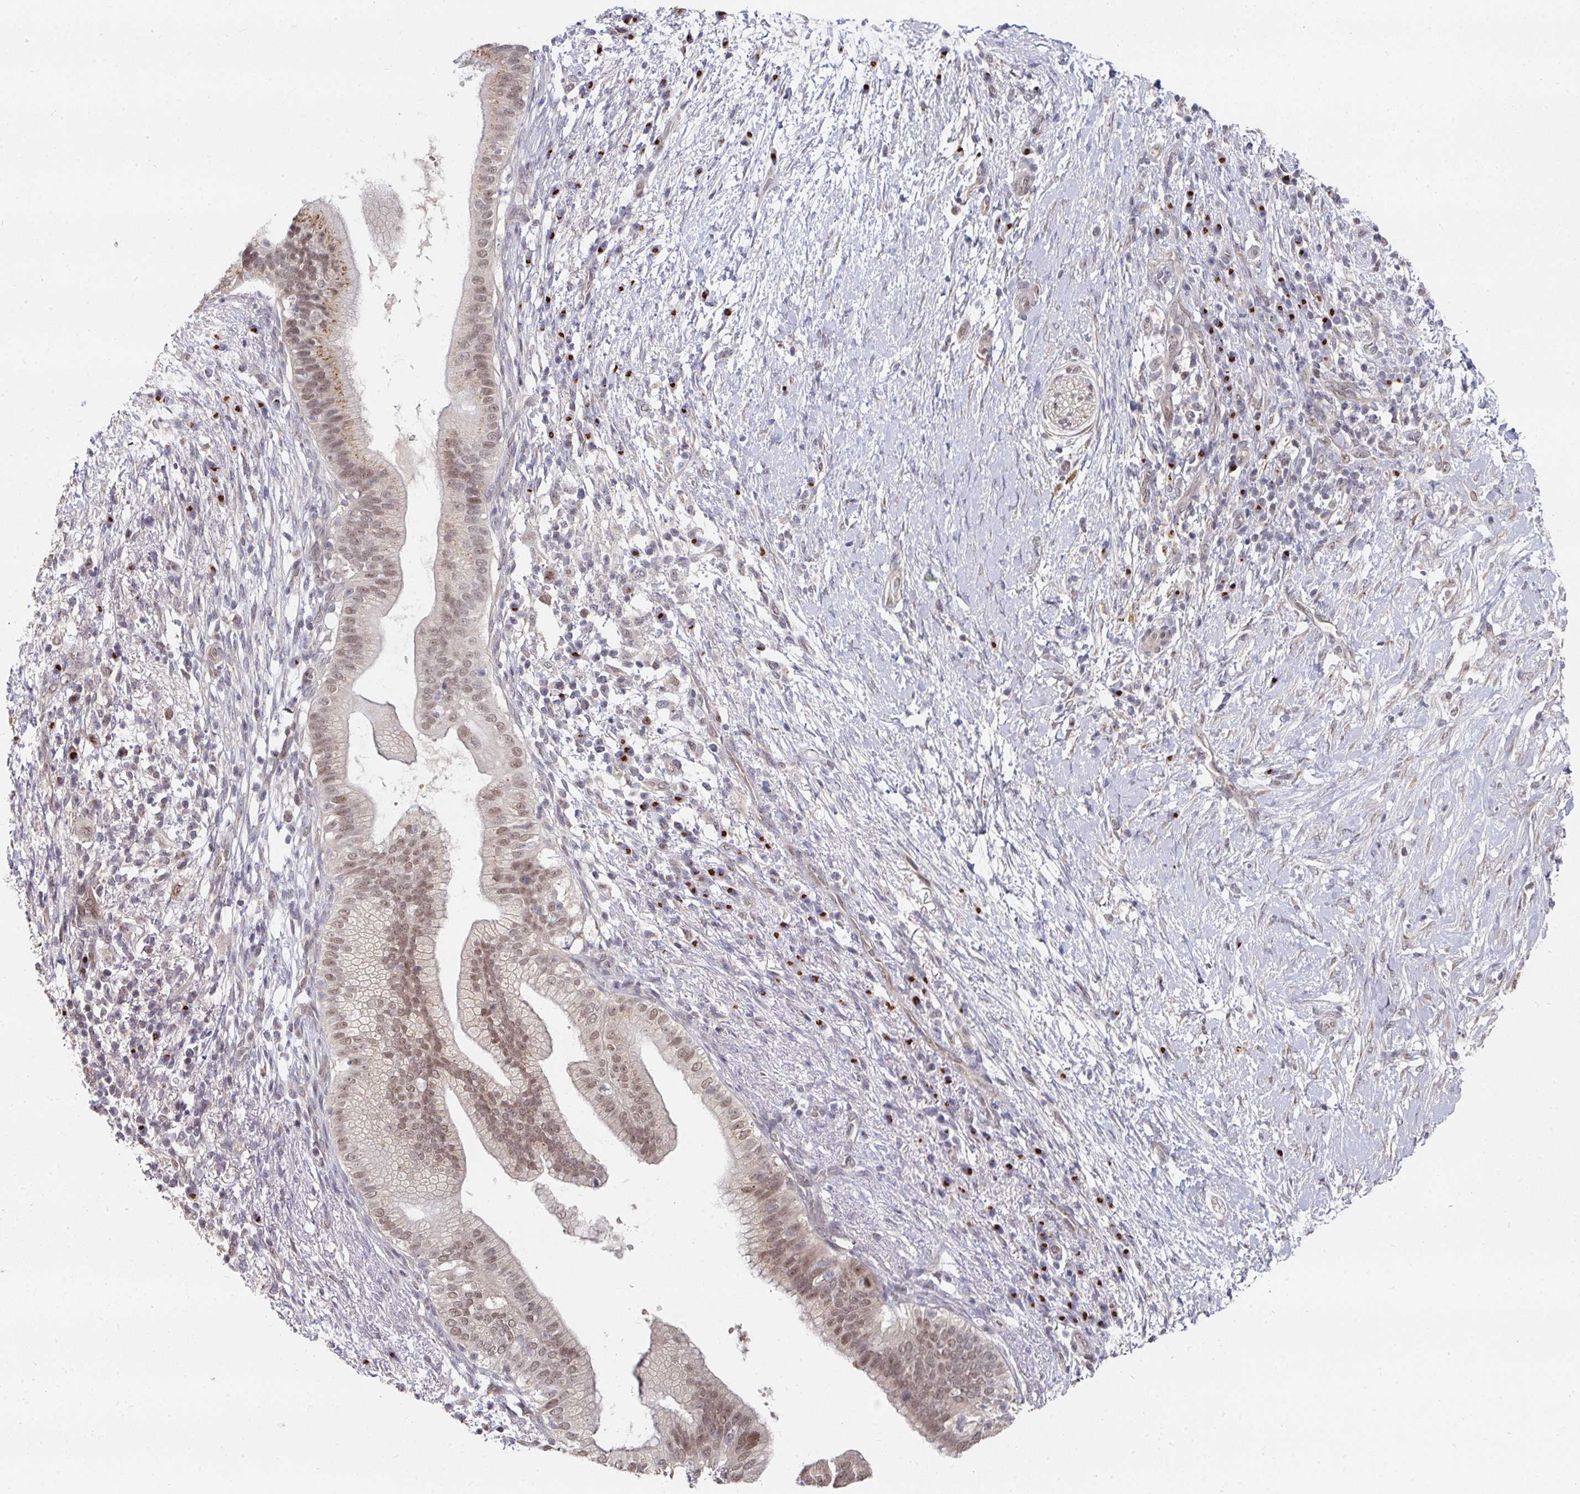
{"staining": {"intensity": "moderate", "quantity": "25%-75%", "location": "nuclear"}, "tissue": "pancreatic cancer", "cell_type": "Tumor cells", "image_type": "cancer", "snomed": [{"axis": "morphology", "description": "Adenocarcinoma, NOS"}, {"axis": "topography", "description": "Pancreas"}], "caption": "This is a histology image of immunohistochemistry staining of adenocarcinoma (pancreatic), which shows moderate expression in the nuclear of tumor cells.", "gene": "C18orf25", "patient": {"sex": "female", "age": 72}}